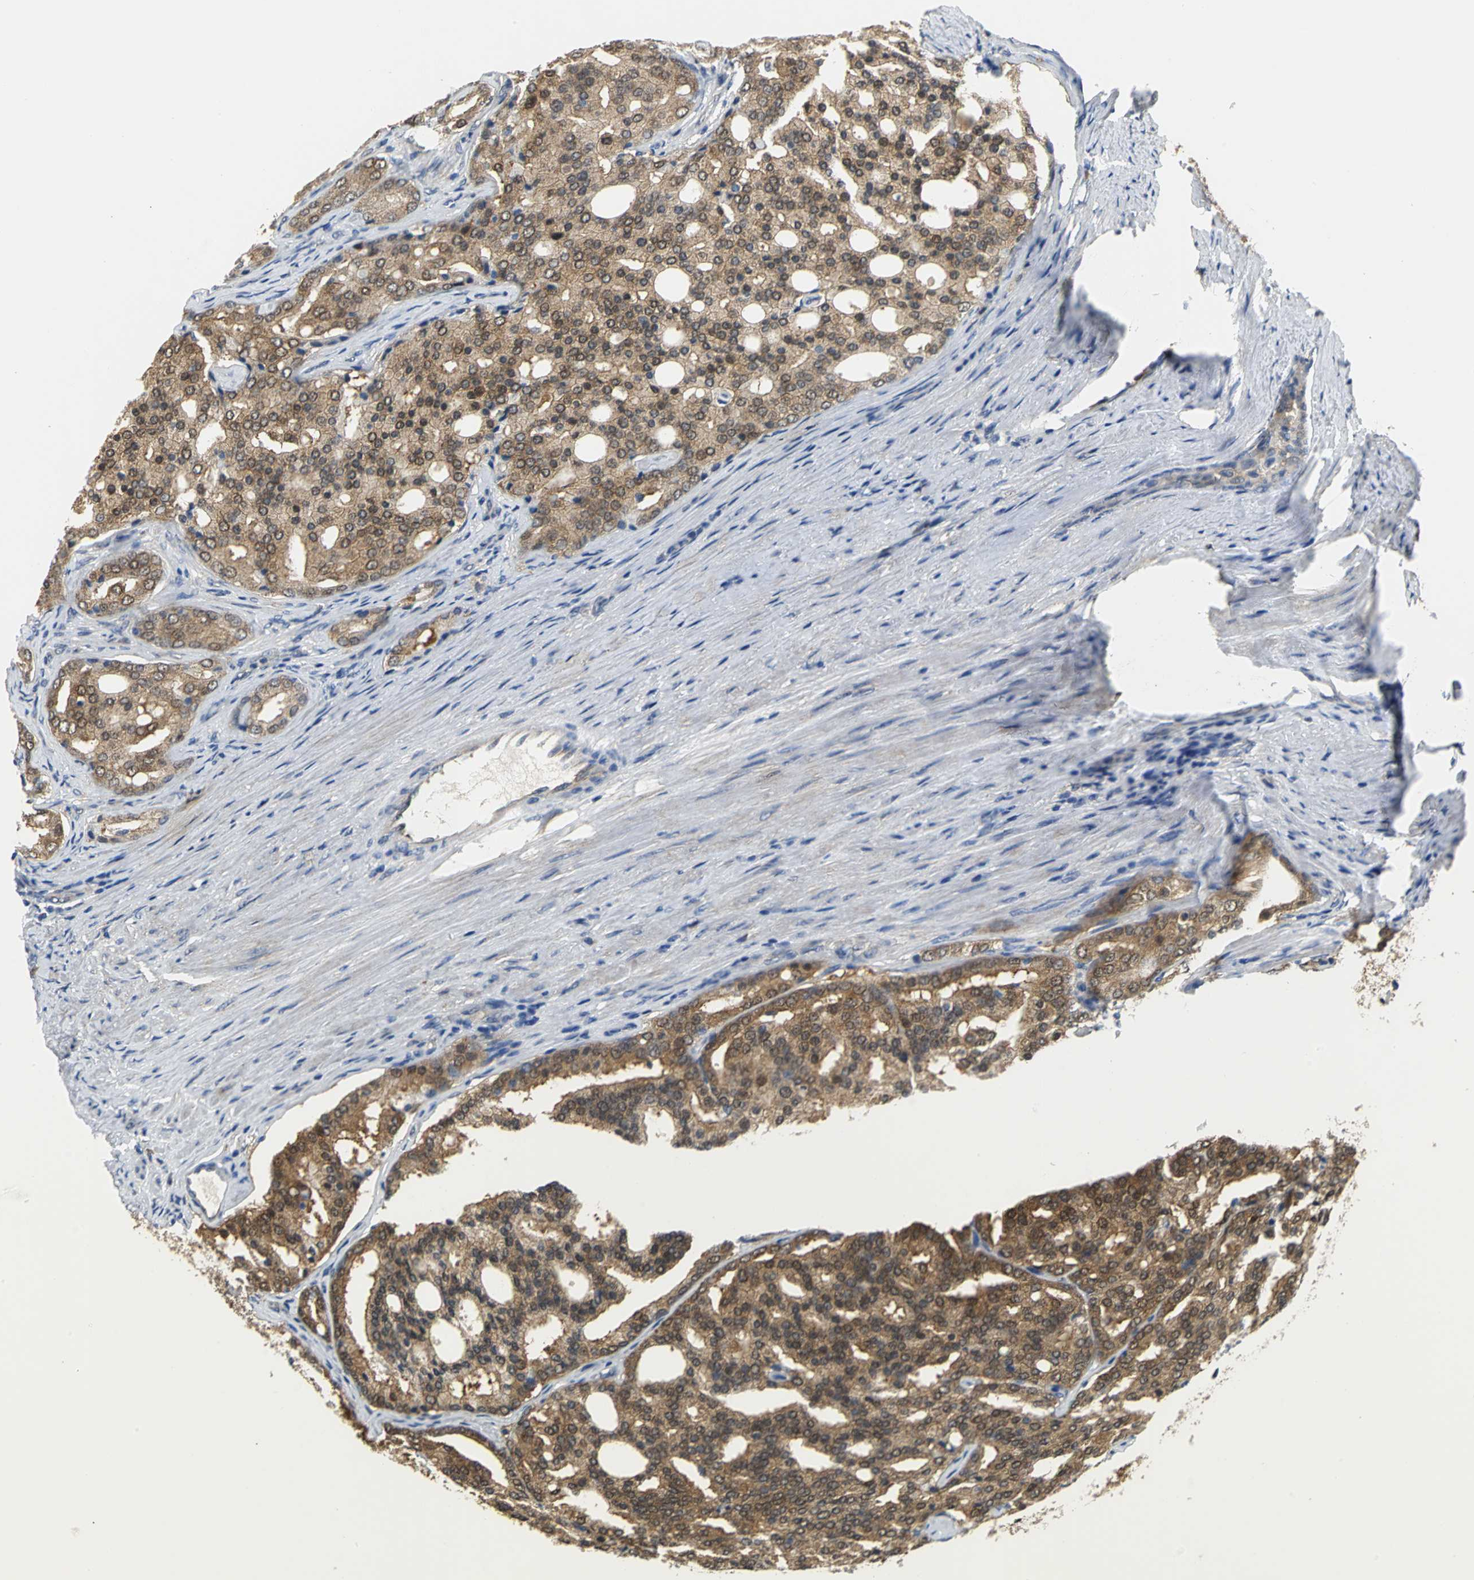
{"staining": {"intensity": "moderate", "quantity": ">75%", "location": "cytoplasmic/membranous"}, "tissue": "prostate cancer", "cell_type": "Tumor cells", "image_type": "cancer", "snomed": [{"axis": "morphology", "description": "Adenocarcinoma, High grade"}, {"axis": "topography", "description": "Prostate"}], "caption": "High-grade adenocarcinoma (prostate) stained with a brown dye shows moderate cytoplasmic/membranous positive positivity in about >75% of tumor cells.", "gene": "PGM3", "patient": {"sex": "male", "age": 64}}